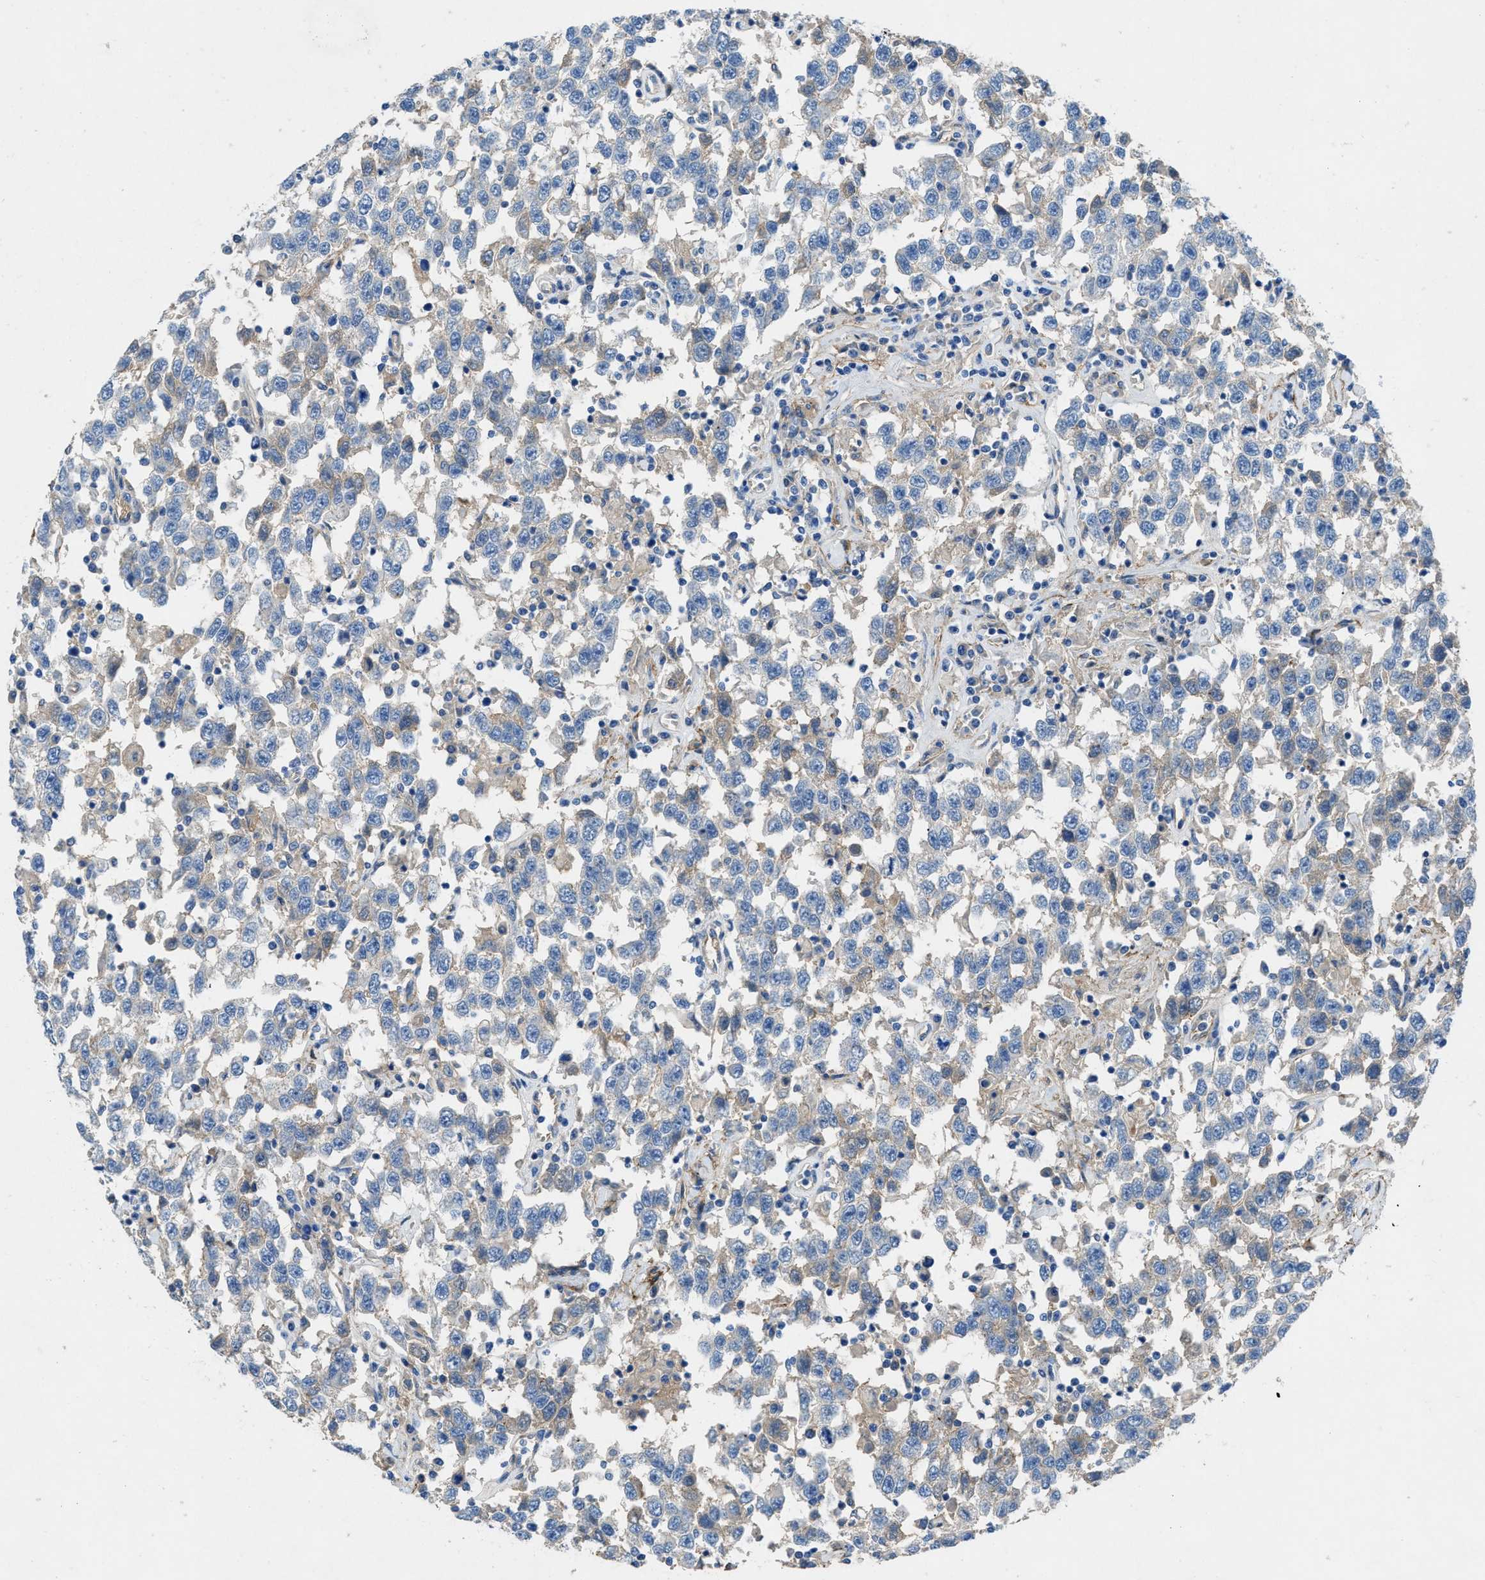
{"staining": {"intensity": "weak", "quantity": "<25%", "location": "cytoplasmic/membranous"}, "tissue": "testis cancer", "cell_type": "Tumor cells", "image_type": "cancer", "snomed": [{"axis": "morphology", "description": "Seminoma, NOS"}, {"axis": "topography", "description": "Testis"}], "caption": "Tumor cells show no significant protein expression in testis cancer (seminoma).", "gene": "PTGFRN", "patient": {"sex": "male", "age": 41}}